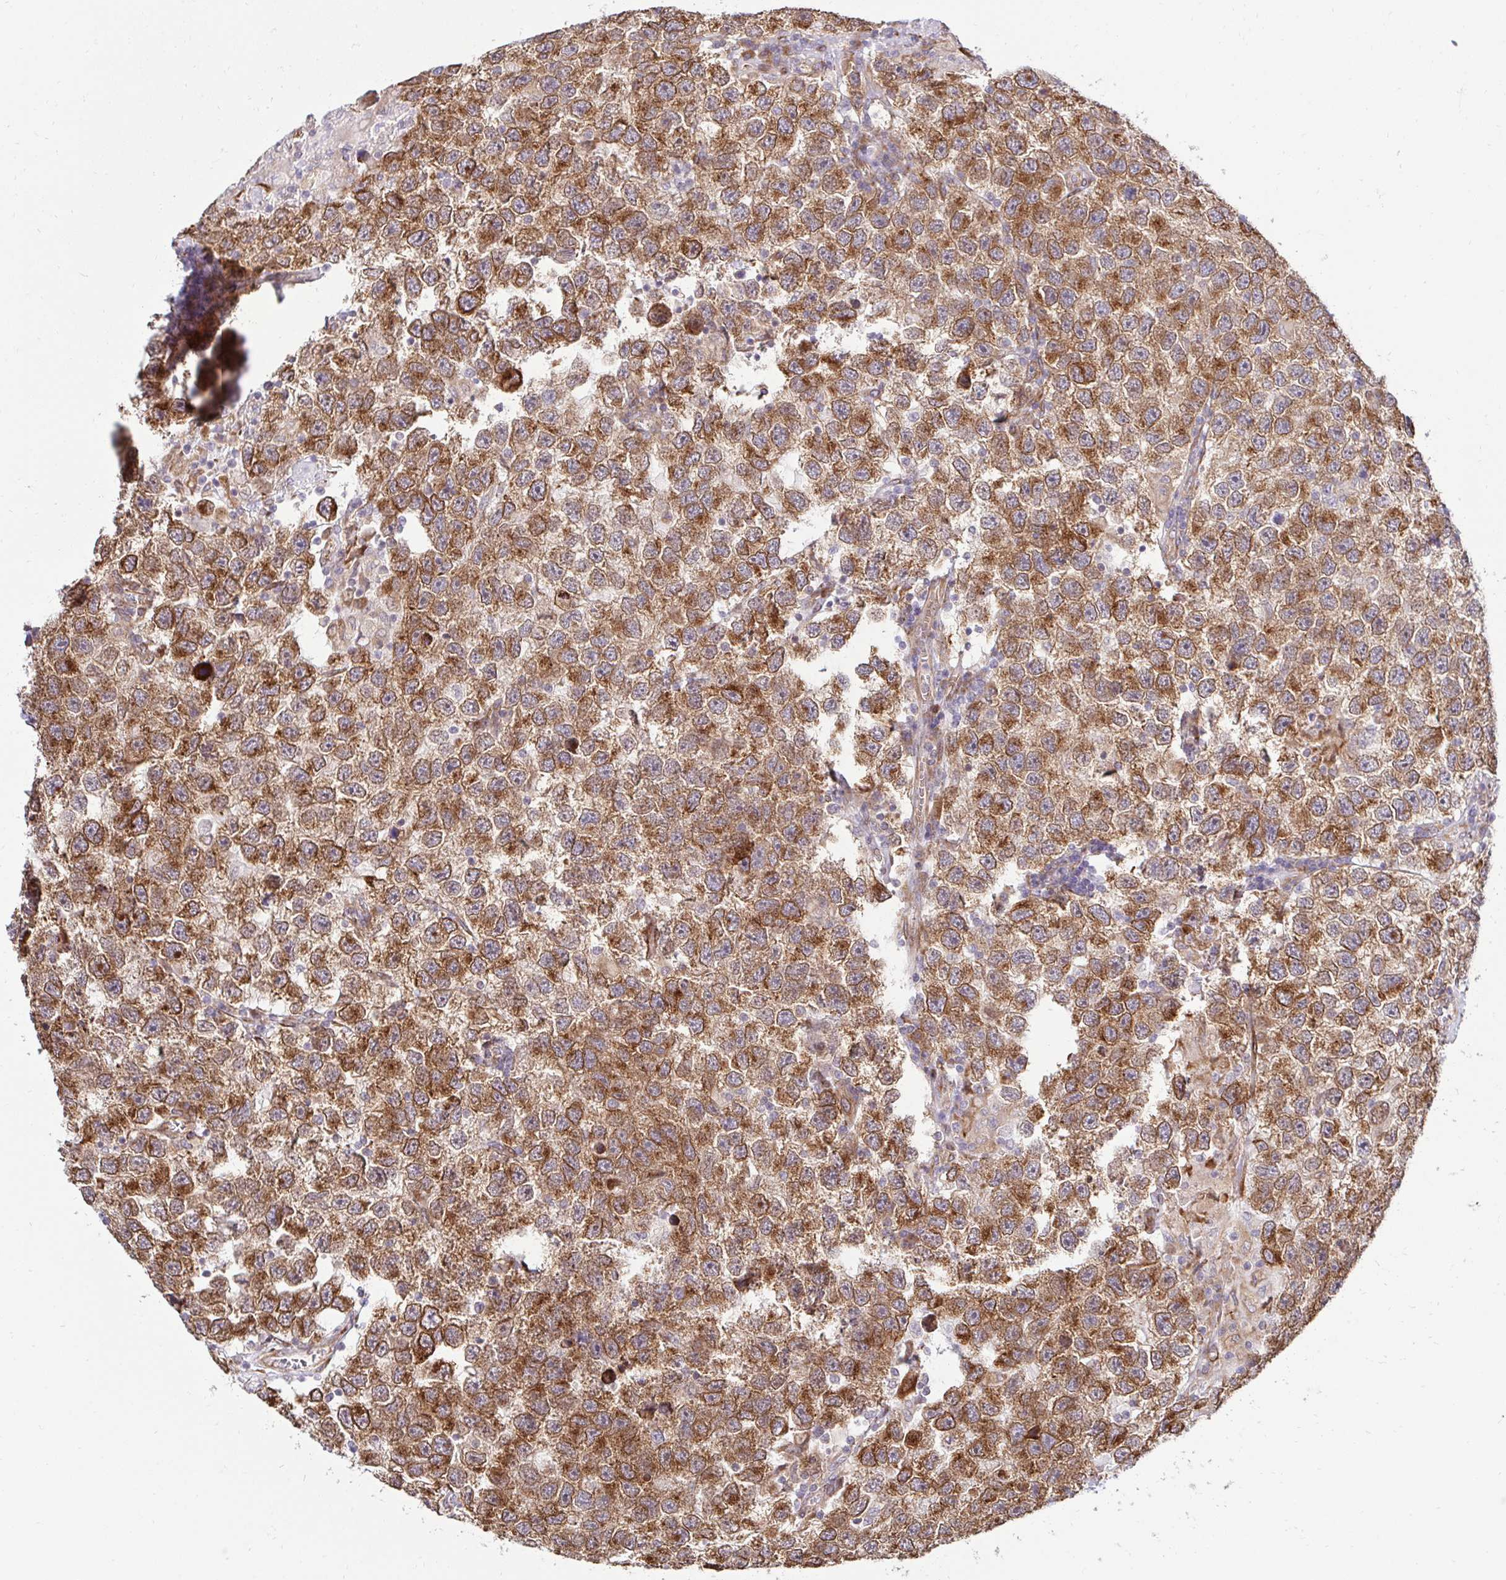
{"staining": {"intensity": "moderate", "quantity": ">75%", "location": "cytoplasmic/membranous"}, "tissue": "testis cancer", "cell_type": "Tumor cells", "image_type": "cancer", "snomed": [{"axis": "morphology", "description": "Seminoma, NOS"}, {"axis": "topography", "description": "Testis"}], "caption": "Seminoma (testis) stained with a protein marker displays moderate staining in tumor cells.", "gene": "HPS1", "patient": {"sex": "male", "age": 26}}